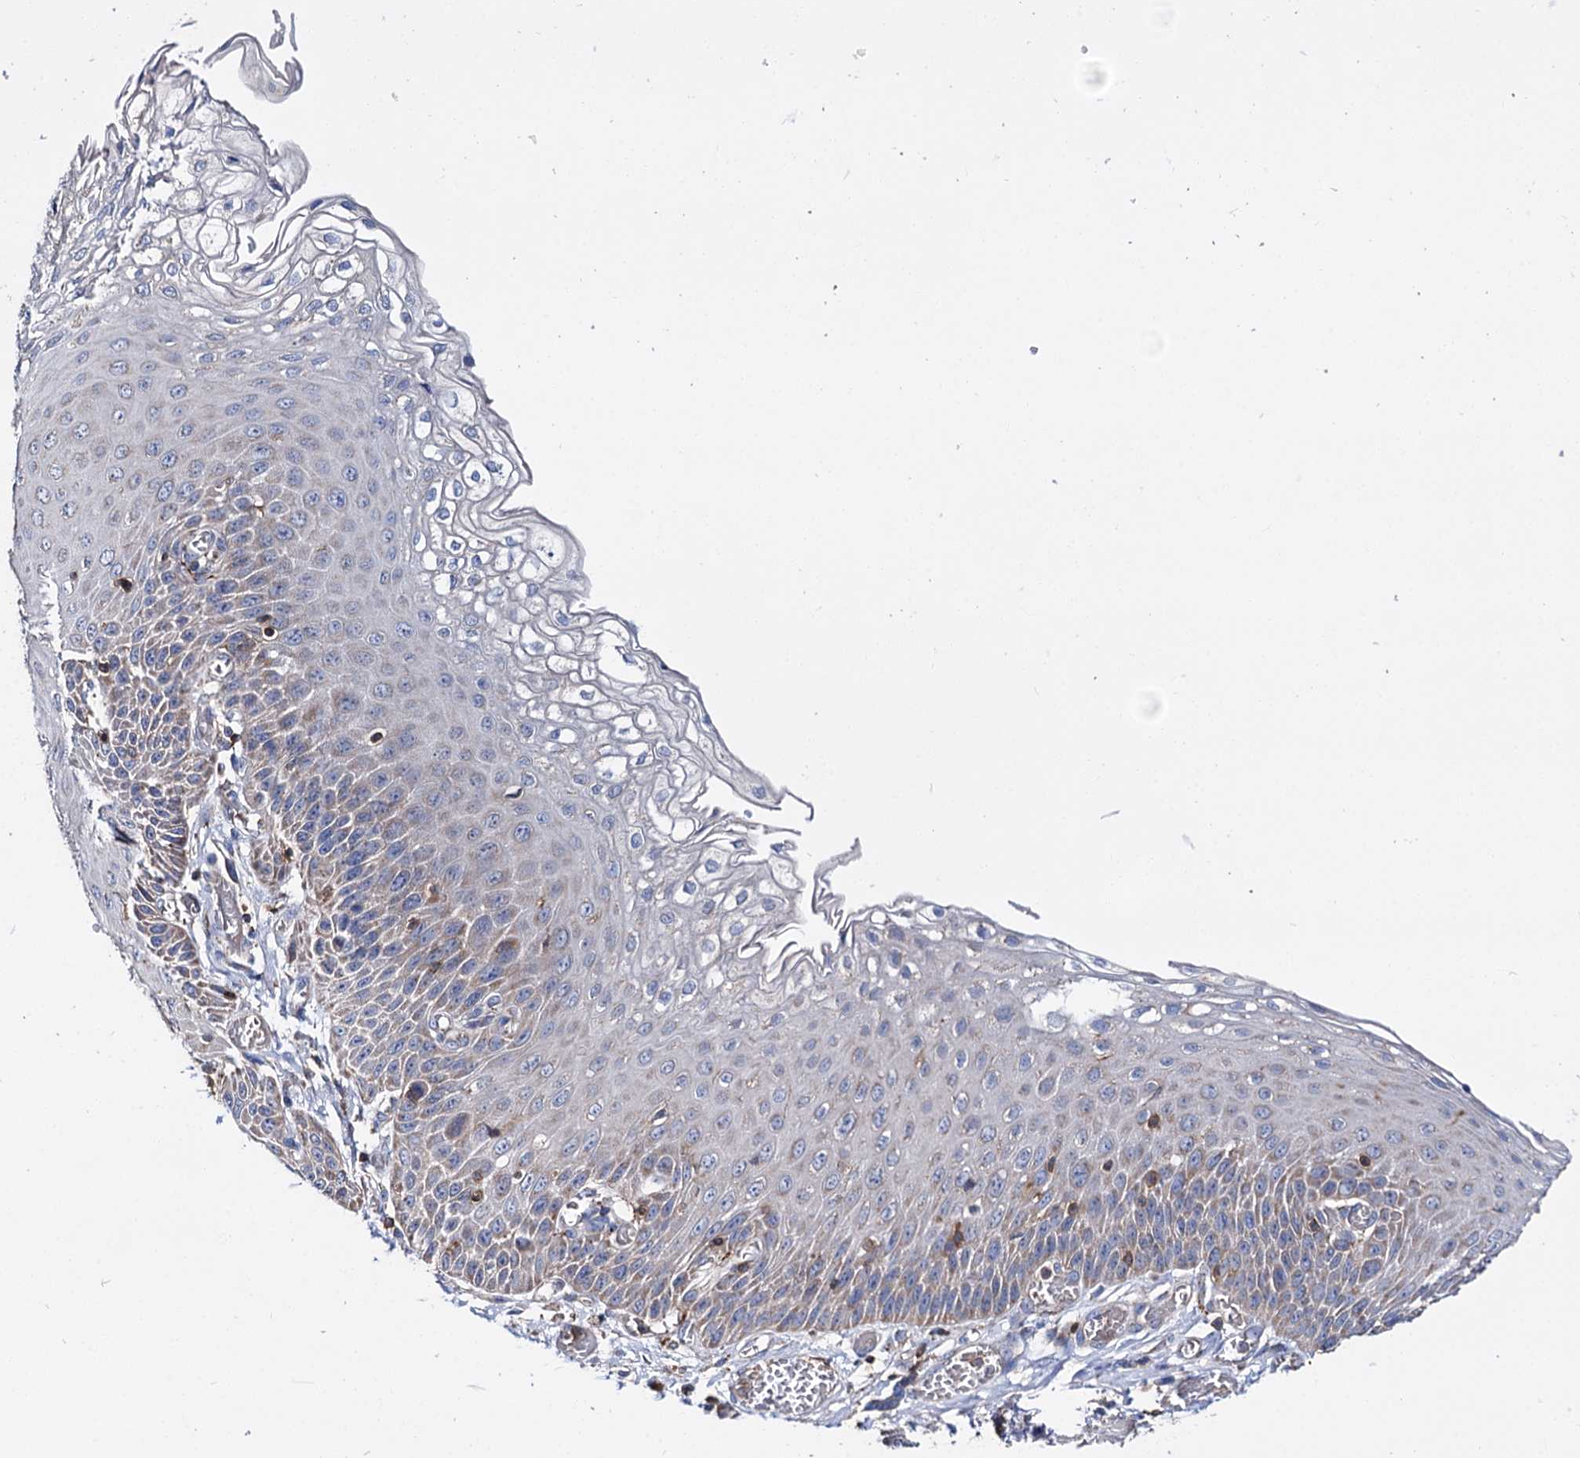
{"staining": {"intensity": "moderate", "quantity": "<25%", "location": "cytoplasmic/membranous"}, "tissue": "esophagus", "cell_type": "Squamous epithelial cells", "image_type": "normal", "snomed": [{"axis": "morphology", "description": "Normal tissue, NOS"}, {"axis": "topography", "description": "Esophagus"}], "caption": "A histopathology image of esophagus stained for a protein demonstrates moderate cytoplasmic/membranous brown staining in squamous epithelial cells. (DAB = brown stain, brightfield microscopy at high magnification).", "gene": "UBASH3B", "patient": {"sex": "male", "age": 81}}